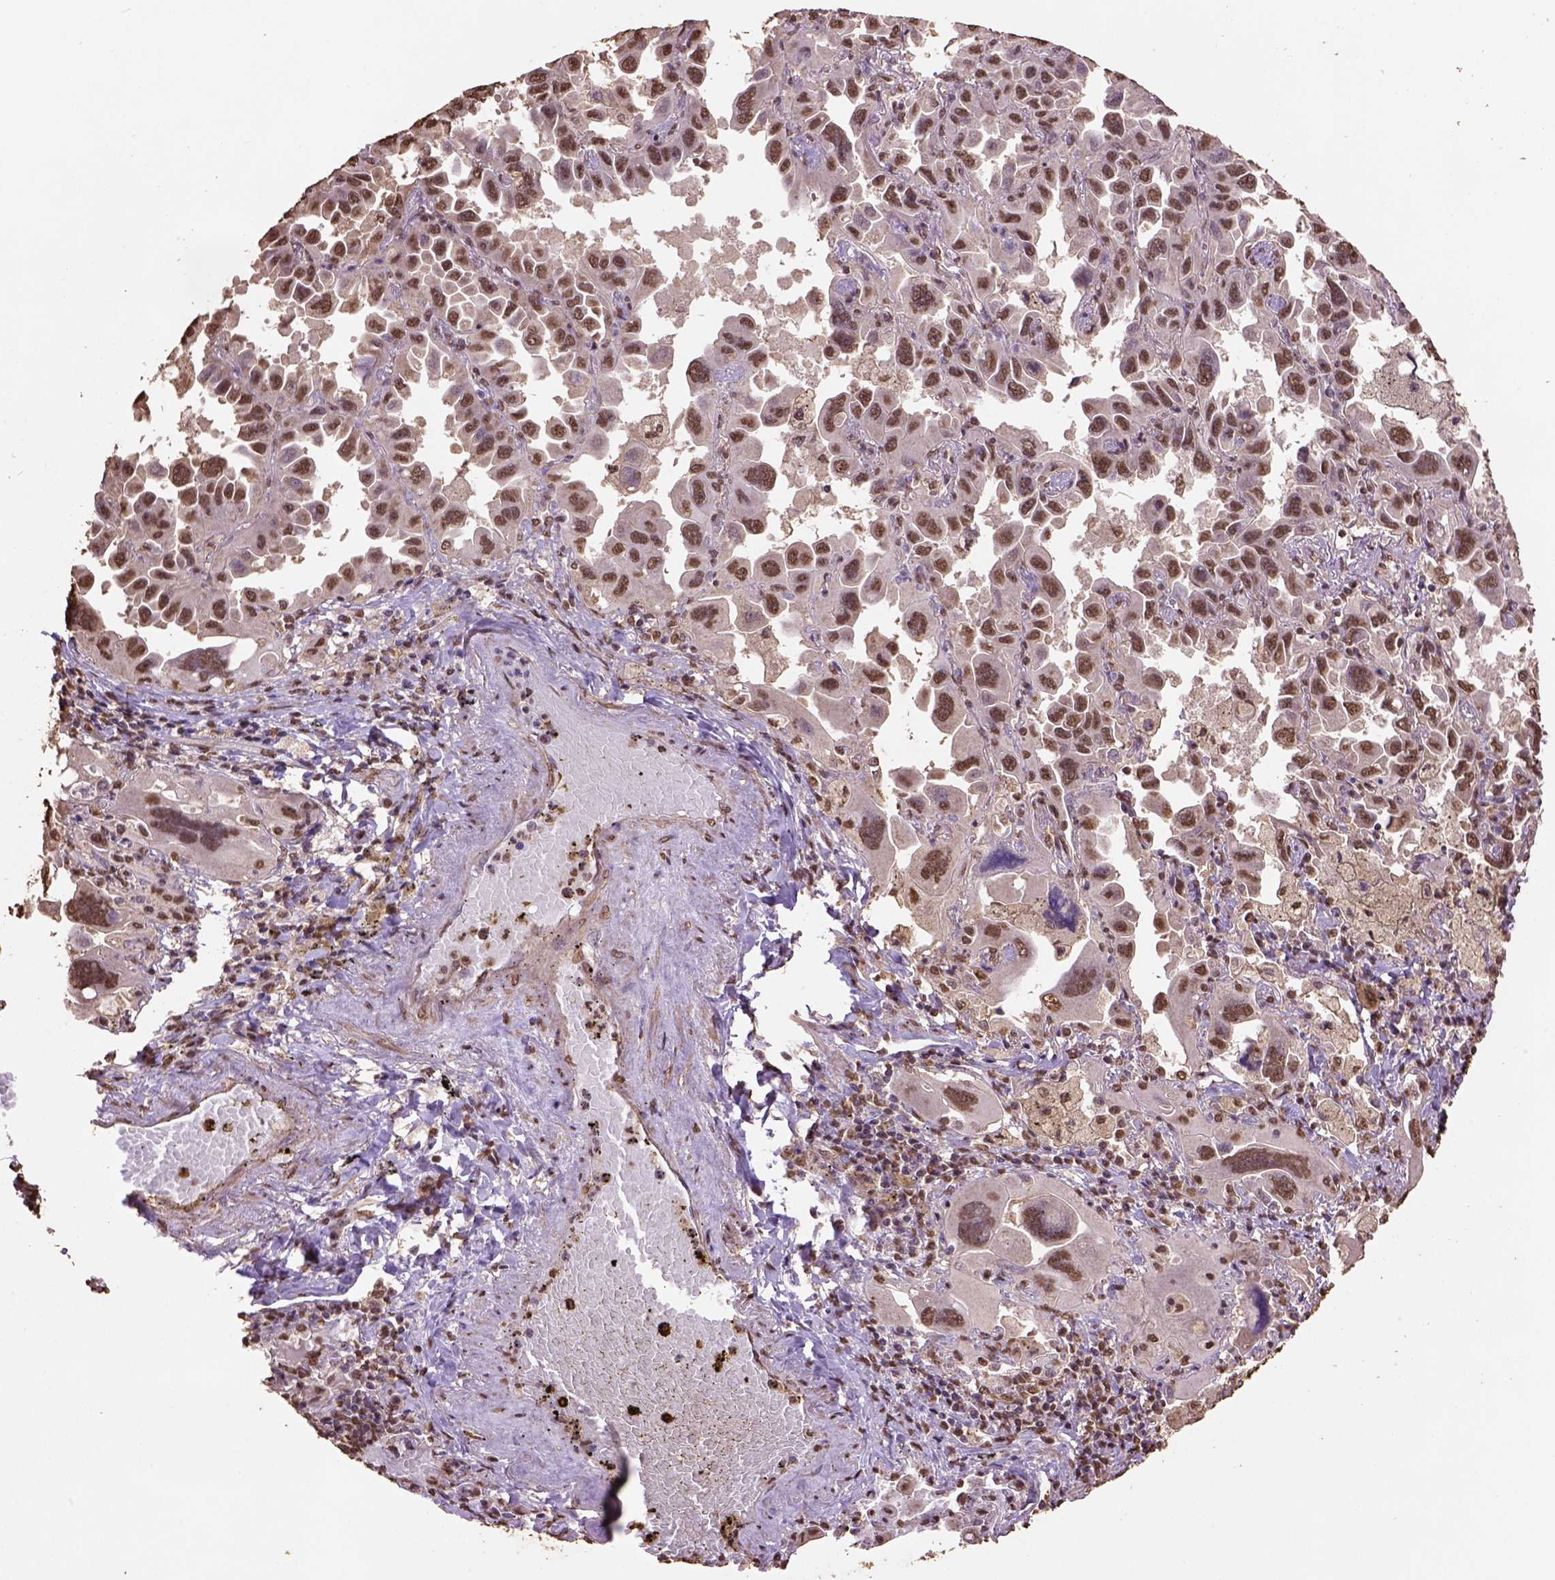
{"staining": {"intensity": "moderate", "quantity": ">75%", "location": "nuclear"}, "tissue": "lung cancer", "cell_type": "Tumor cells", "image_type": "cancer", "snomed": [{"axis": "morphology", "description": "Adenocarcinoma, NOS"}, {"axis": "topography", "description": "Lung"}], "caption": "IHC (DAB) staining of lung cancer (adenocarcinoma) displays moderate nuclear protein expression in approximately >75% of tumor cells.", "gene": "CSTF2T", "patient": {"sex": "male", "age": 64}}